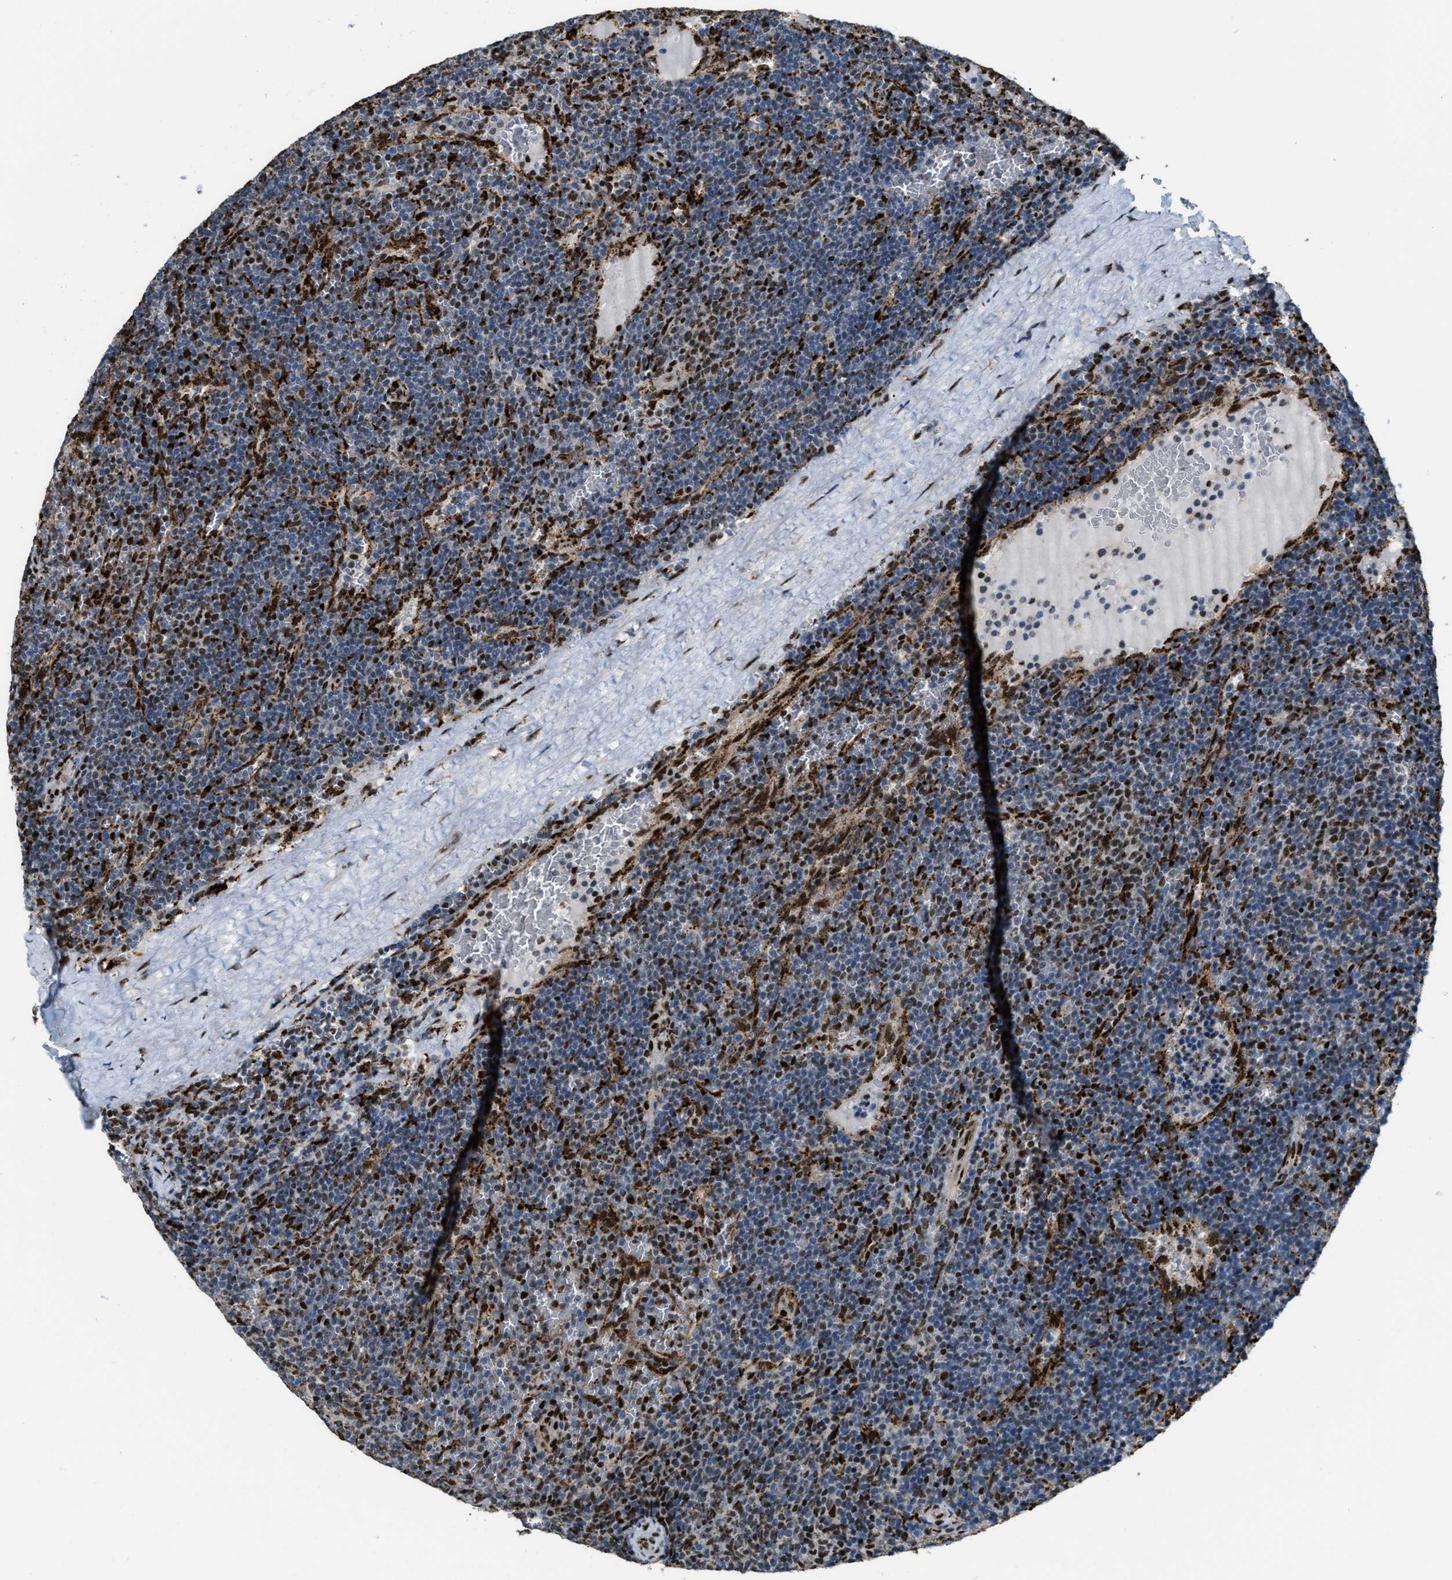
{"staining": {"intensity": "strong", "quantity": "<25%", "location": "nuclear"}, "tissue": "lymphoma", "cell_type": "Tumor cells", "image_type": "cancer", "snomed": [{"axis": "morphology", "description": "Malignant lymphoma, non-Hodgkin's type, Low grade"}, {"axis": "topography", "description": "Spleen"}], "caption": "Lymphoma stained for a protein (brown) reveals strong nuclear positive expression in about <25% of tumor cells.", "gene": "NUMA1", "patient": {"sex": "female", "age": 50}}